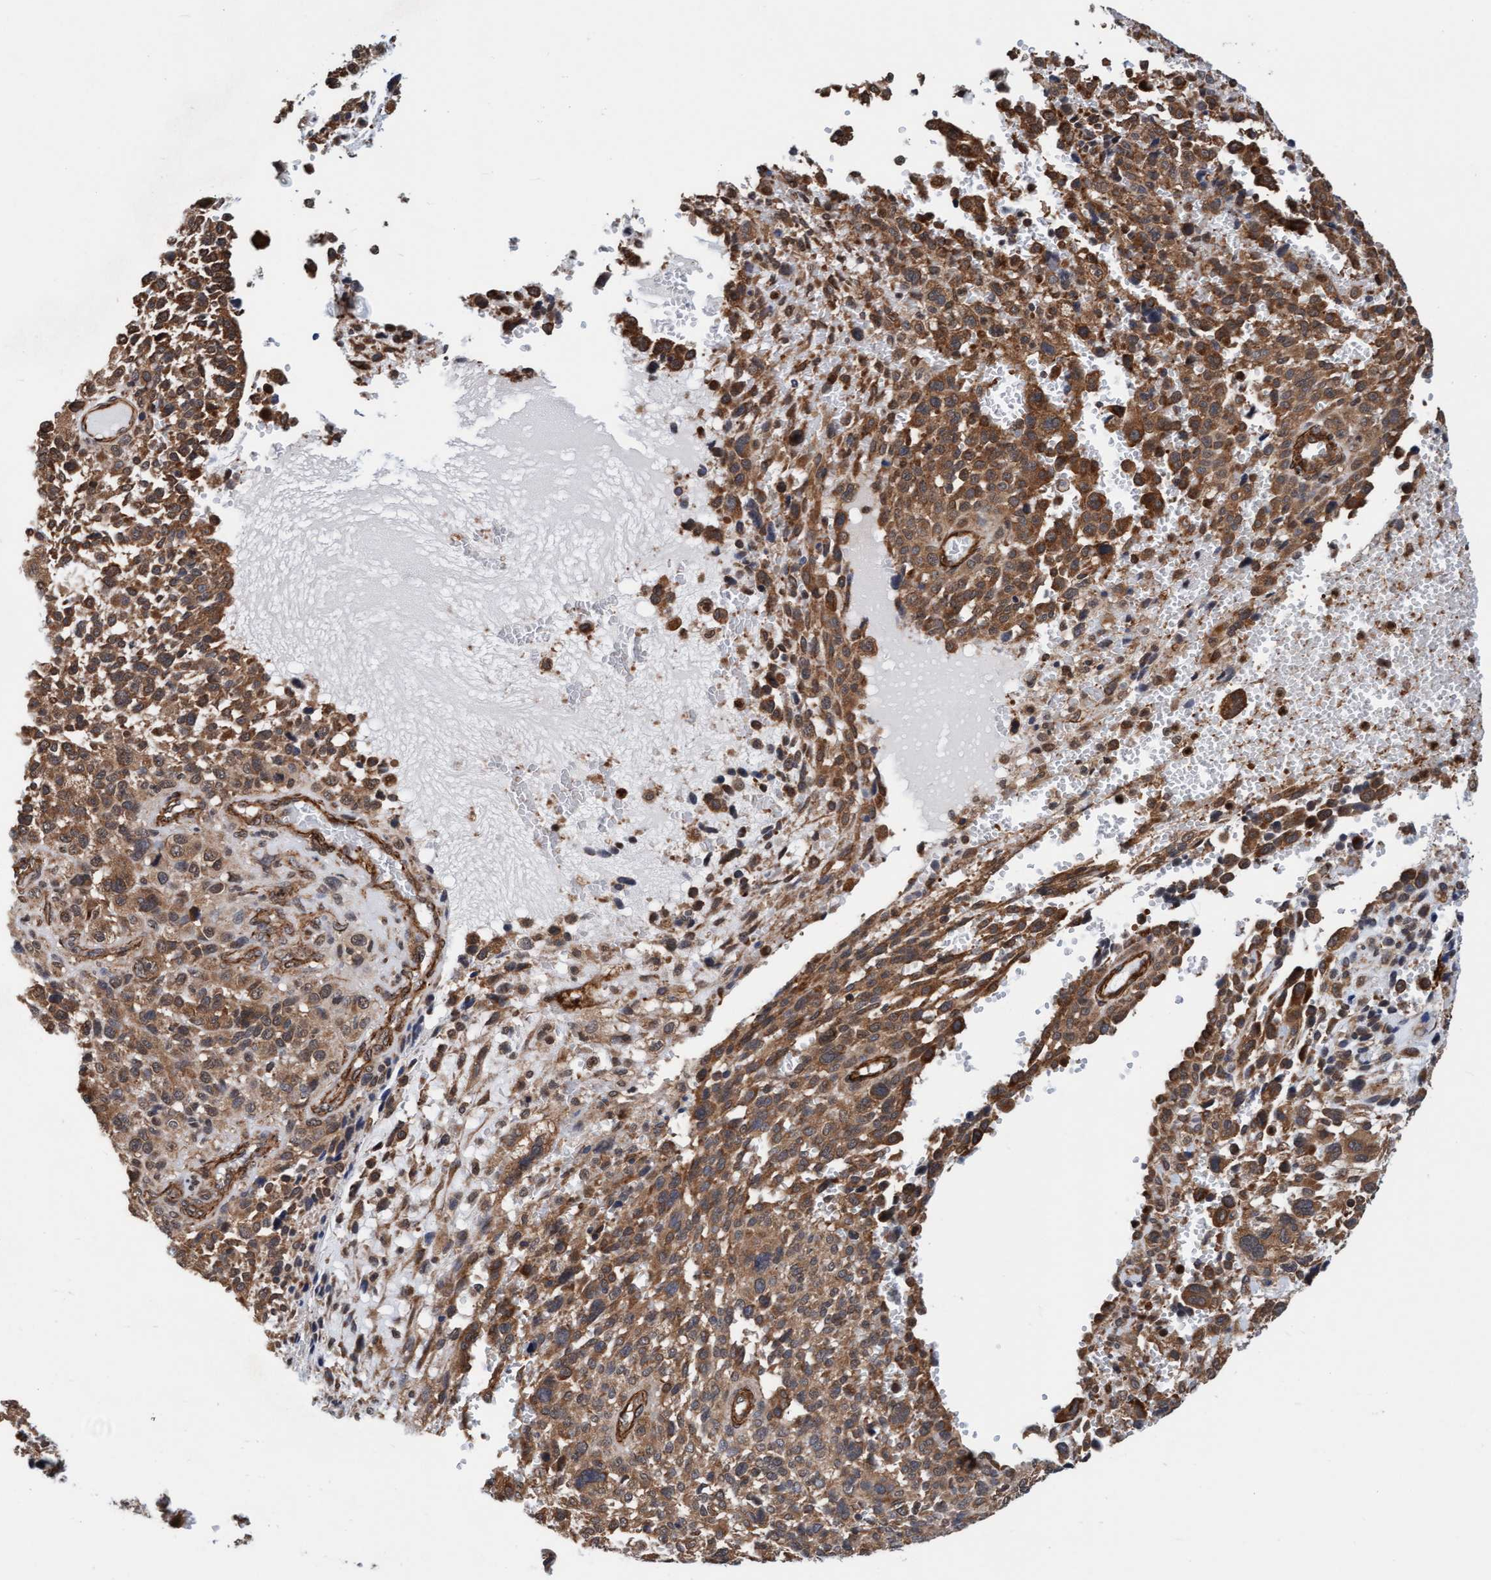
{"staining": {"intensity": "moderate", "quantity": ">75%", "location": "cytoplasmic/membranous"}, "tissue": "melanoma", "cell_type": "Tumor cells", "image_type": "cancer", "snomed": [{"axis": "morphology", "description": "Malignant melanoma, NOS"}, {"axis": "topography", "description": "Skin"}], "caption": "A brown stain labels moderate cytoplasmic/membranous expression of a protein in malignant melanoma tumor cells.", "gene": "STXBP4", "patient": {"sex": "female", "age": 55}}